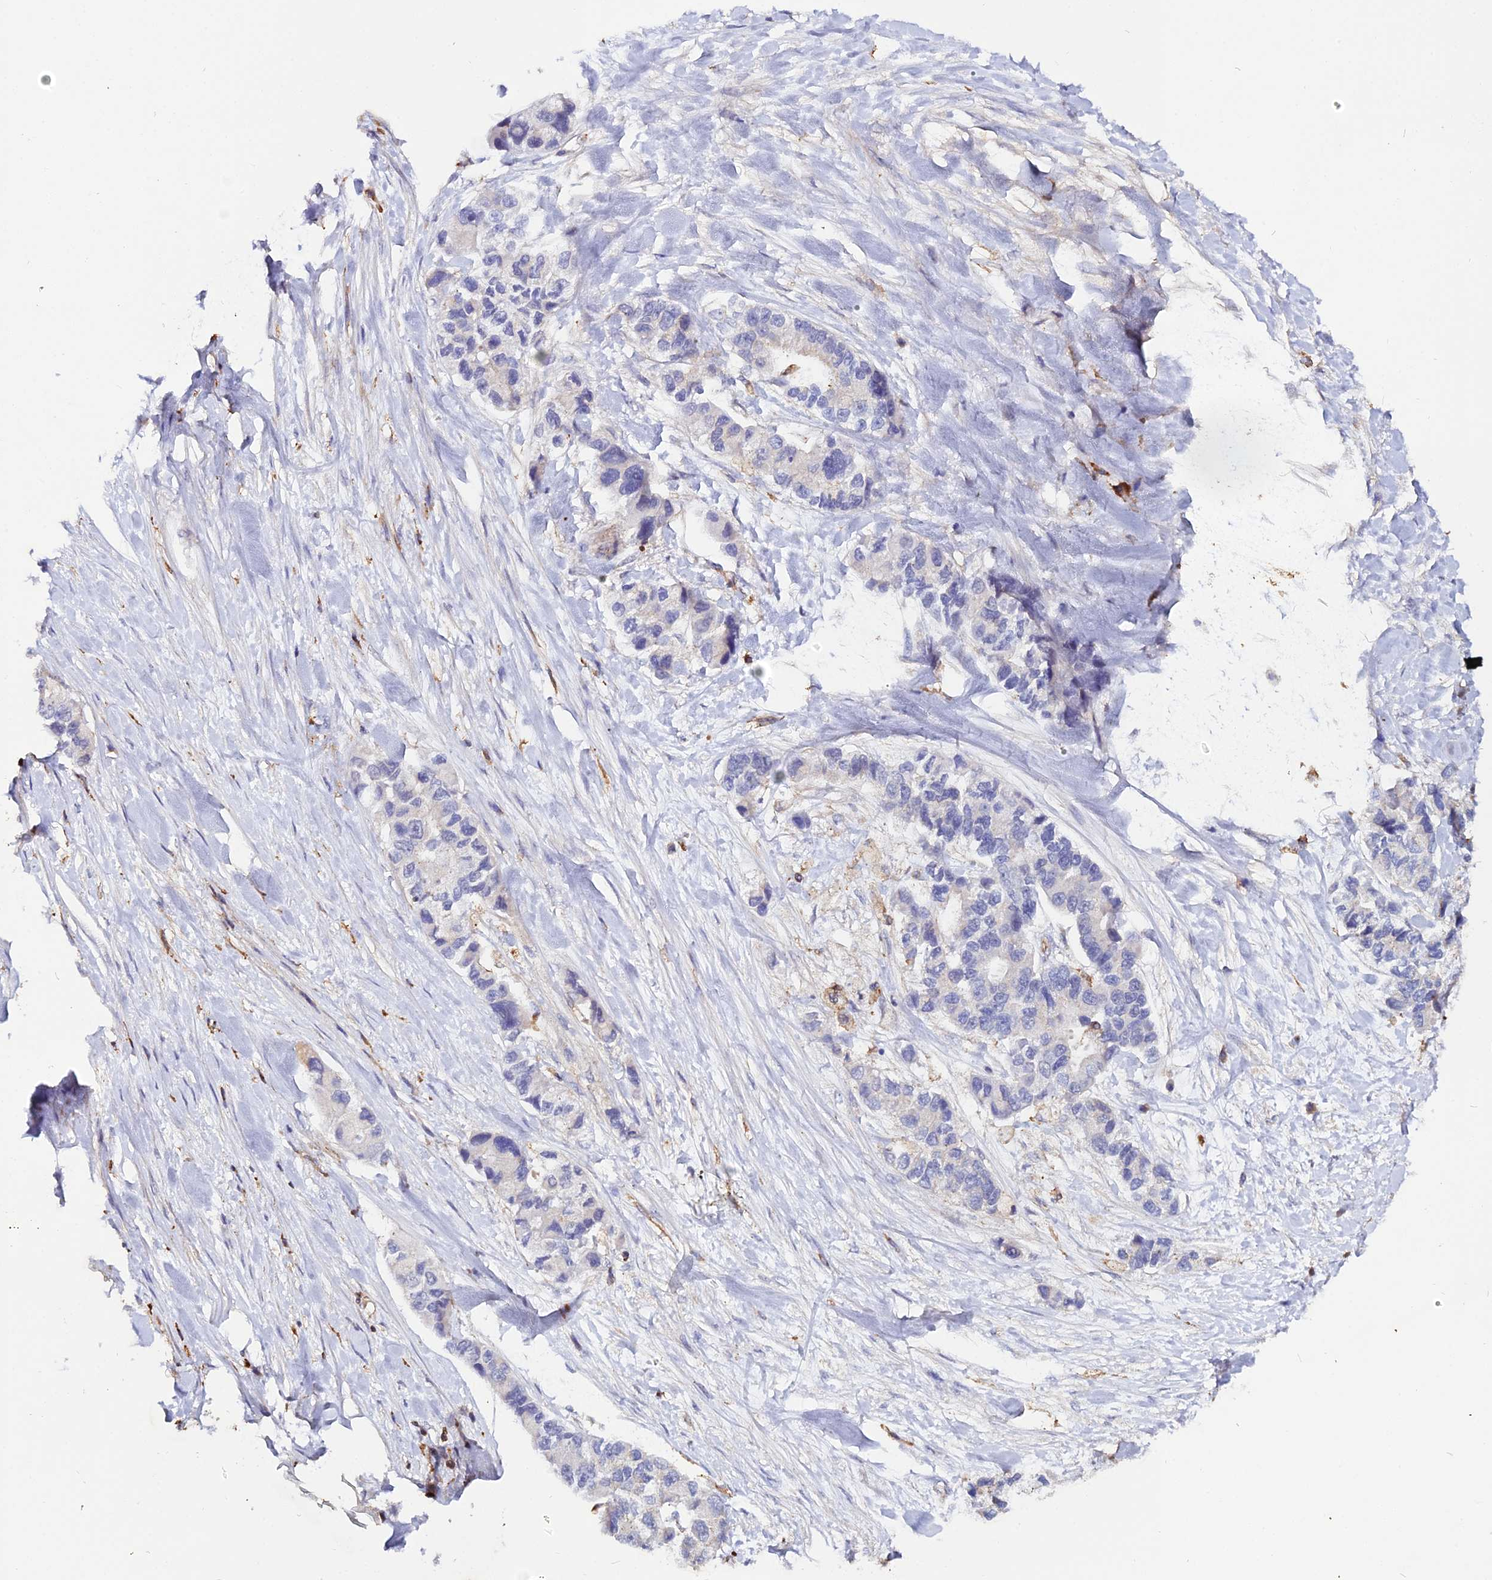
{"staining": {"intensity": "negative", "quantity": "none", "location": "none"}, "tissue": "lung cancer", "cell_type": "Tumor cells", "image_type": "cancer", "snomed": [{"axis": "morphology", "description": "Adenocarcinoma, NOS"}, {"axis": "topography", "description": "Lung"}], "caption": "The histopathology image exhibits no staining of tumor cells in adenocarcinoma (lung).", "gene": "USP17L15", "patient": {"sex": "female", "age": 54}}